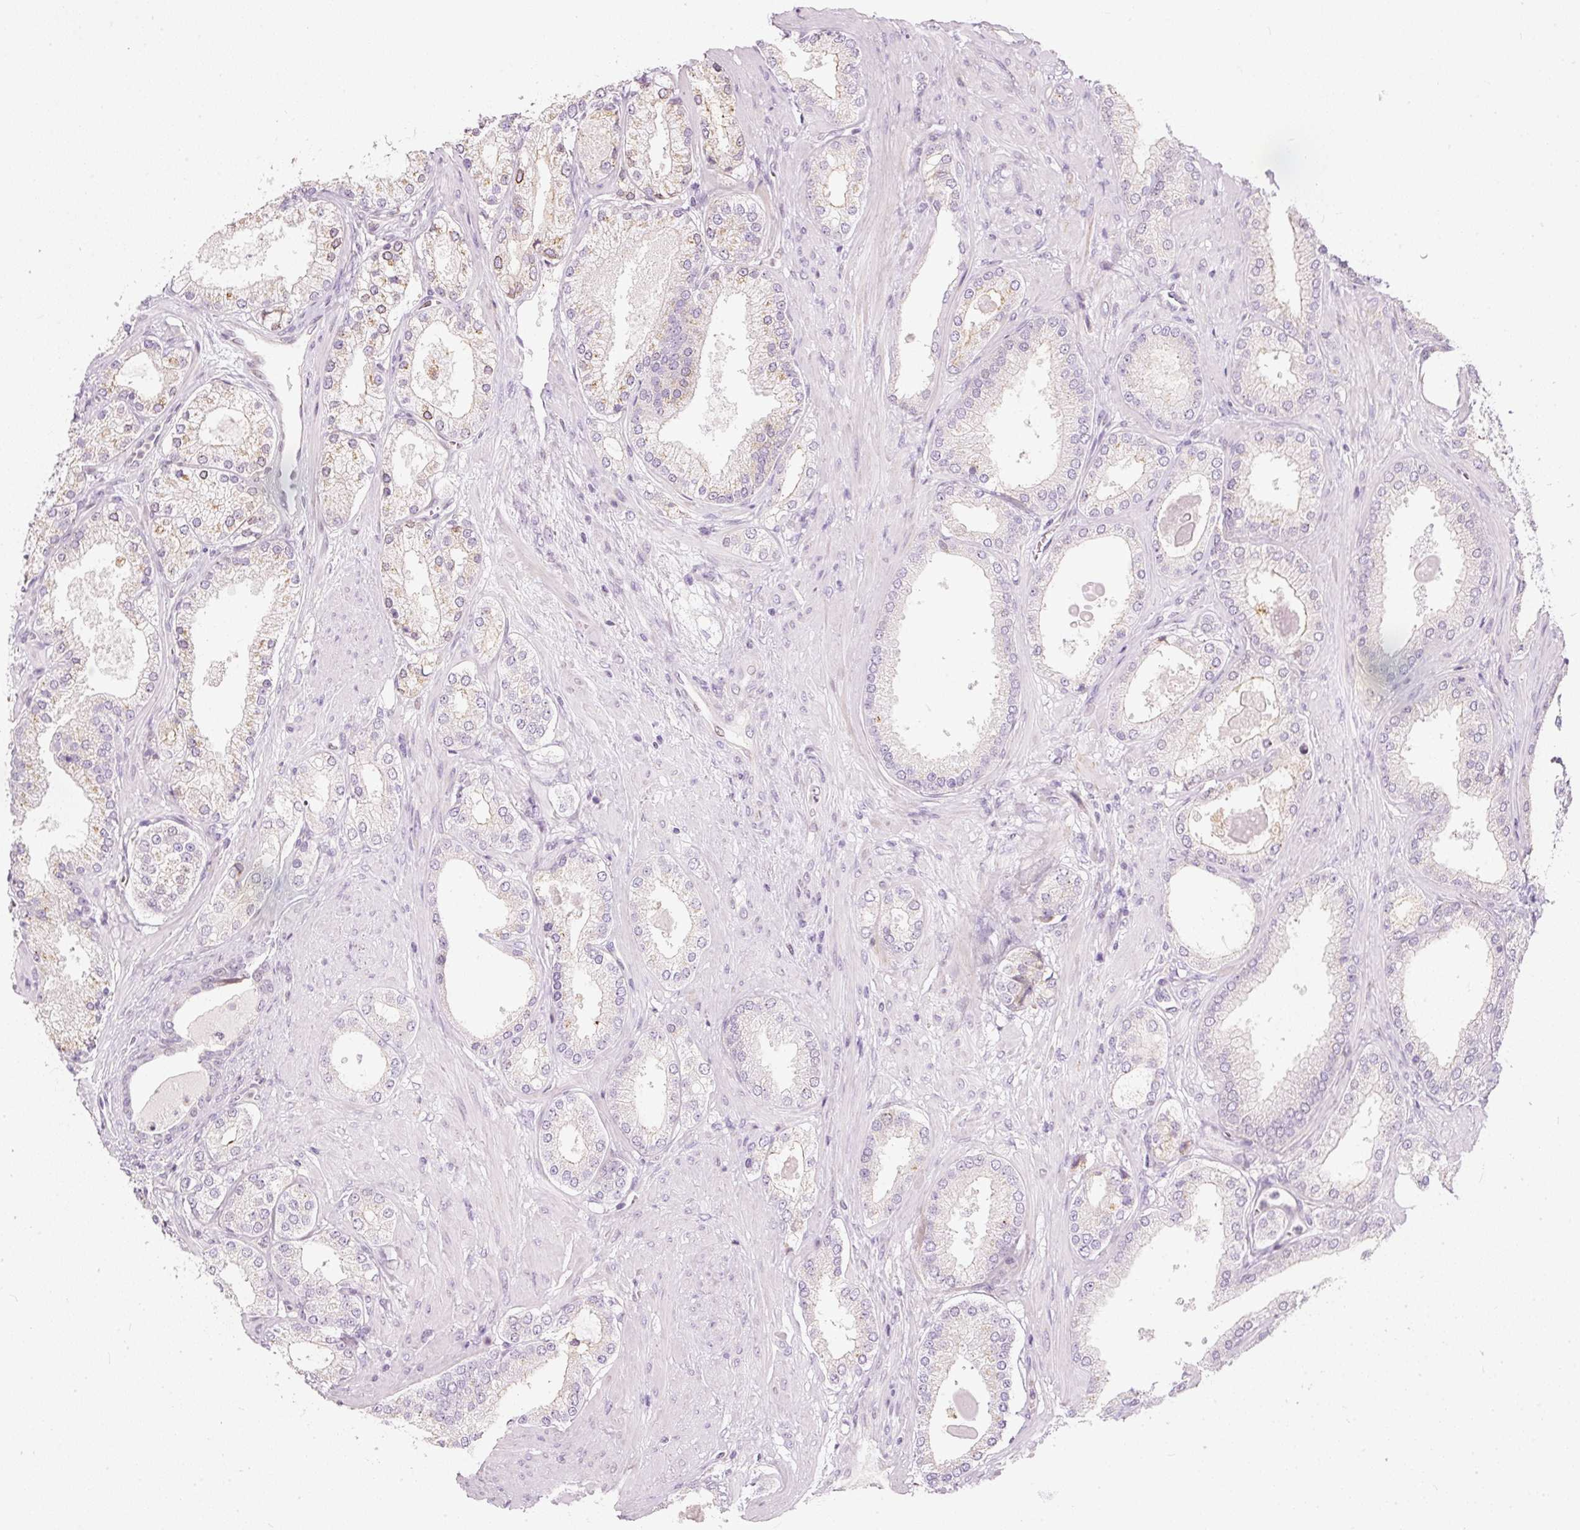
{"staining": {"intensity": "negative", "quantity": "none", "location": "none"}, "tissue": "prostate cancer", "cell_type": "Tumor cells", "image_type": "cancer", "snomed": [{"axis": "morphology", "description": "Adenocarcinoma, Low grade"}, {"axis": "topography", "description": "Prostate"}], "caption": "A photomicrograph of human low-grade adenocarcinoma (prostate) is negative for staining in tumor cells.", "gene": "RNF39", "patient": {"sex": "male", "age": 59}}